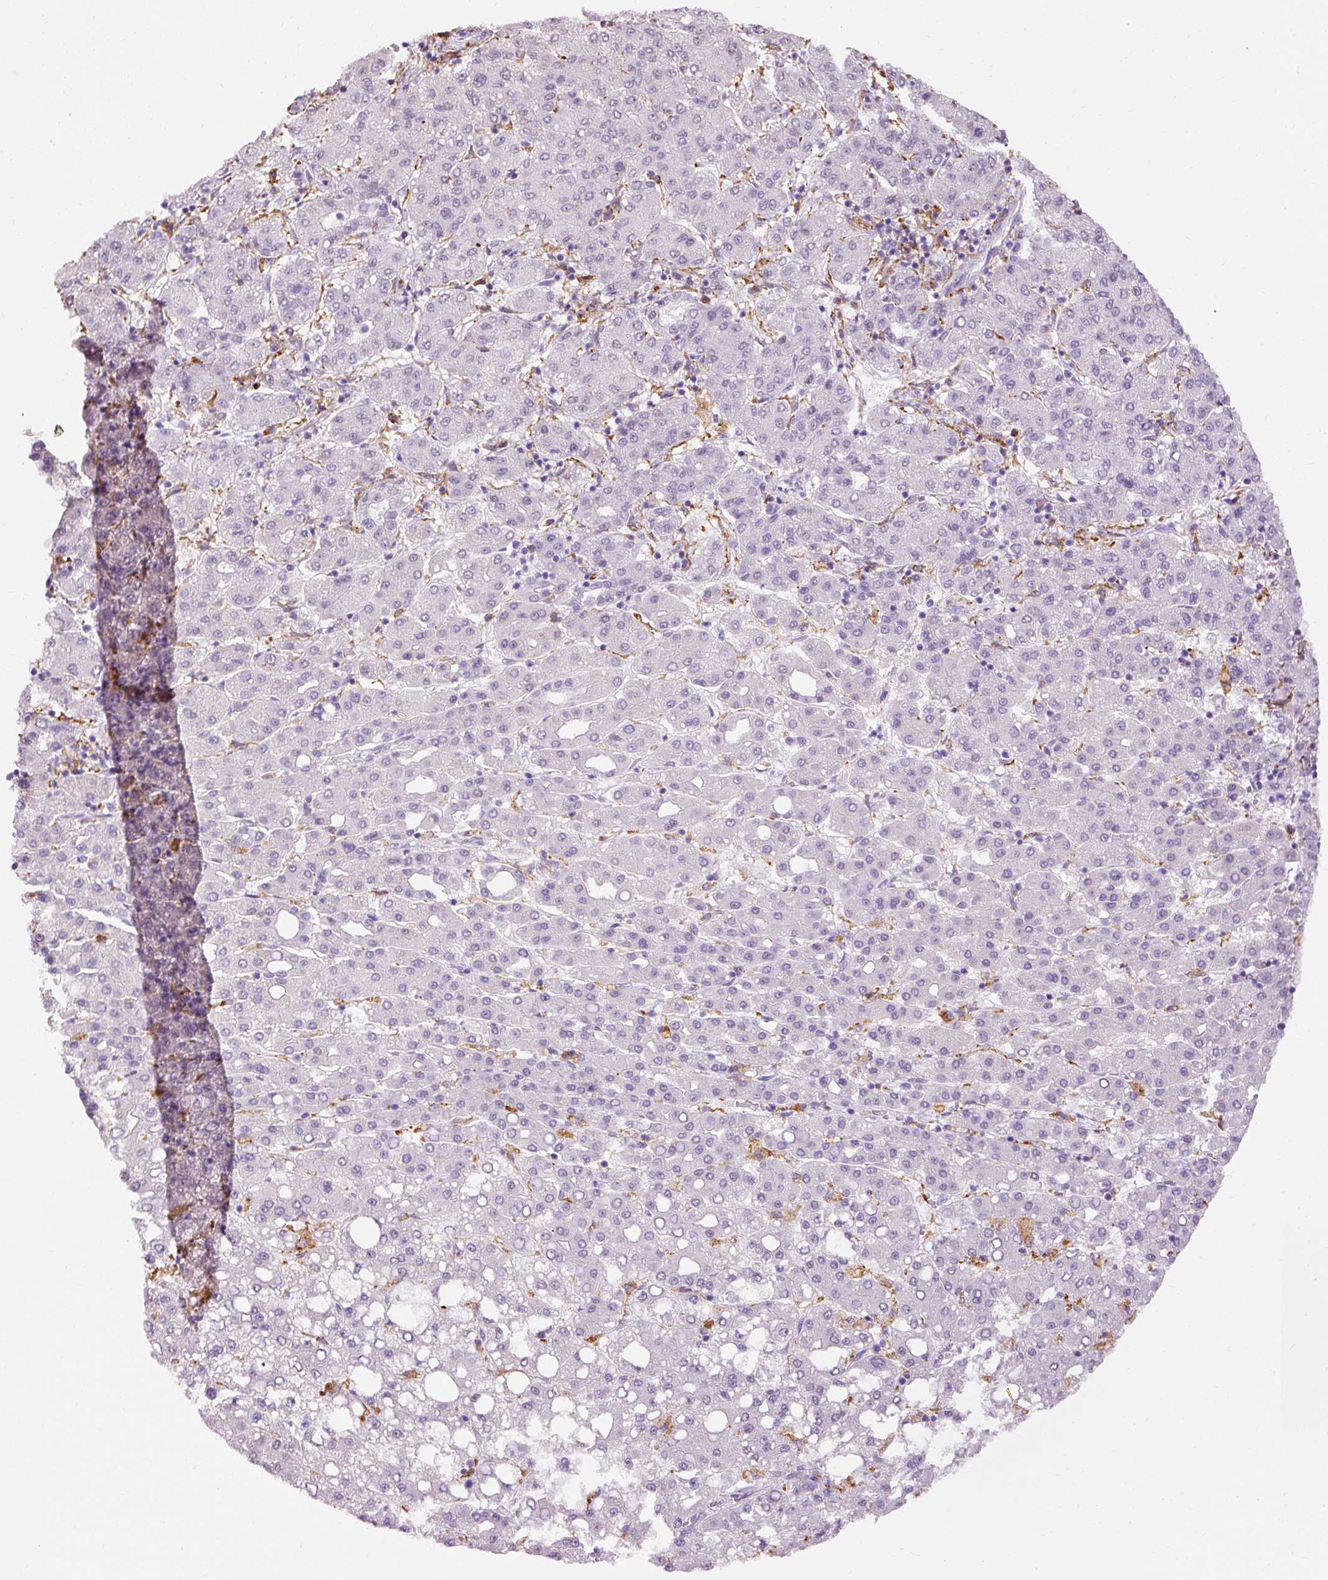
{"staining": {"intensity": "negative", "quantity": "none", "location": "none"}, "tissue": "liver cancer", "cell_type": "Tumor cells", "image_type": "cancer", "snomed": [{"axis": "morphology", "description": "Carcinoma, Hepatocellular, NOS"}, {"axis": "topography", "description": "Liver"}], "caption": "A high-resolution photomicrograph shows immunohistochemistry staining of liver cancer, which shows no significant staining in tumor cells.", "gene": "LY86", "patient": {"sex": "male", "age": 65}}